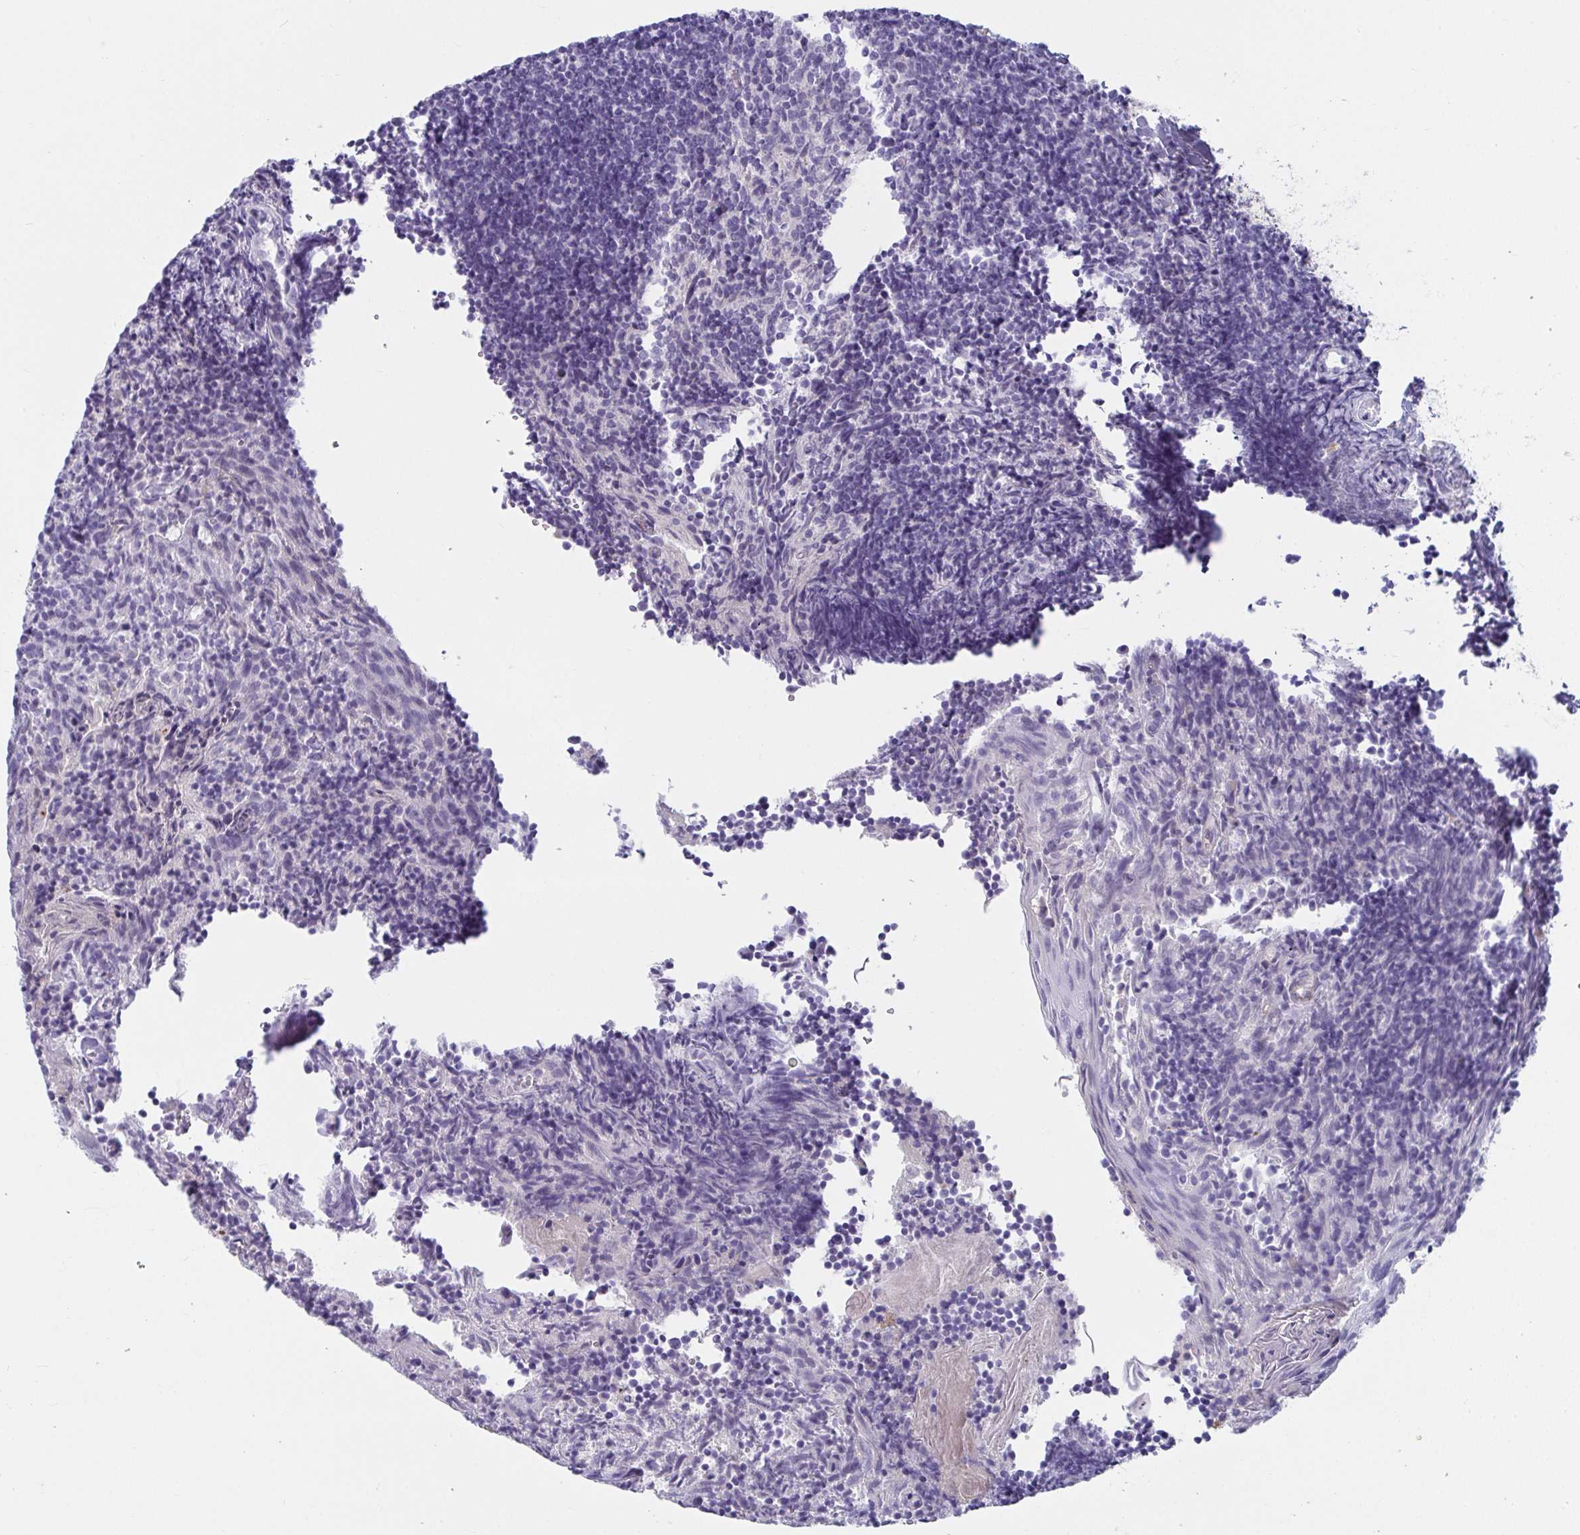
{"staining": {"intensity": "negative", "quantity": "none", "location": "none"}, "tissue": "tonsil", "cell_type": "Germinal center cells", "image_type": "normal", "snomed": [{"axis": "morphology", "description": "Normal tissue, NOS"}, {"axis": "topography", "description": "Tonsil"}], "caption": "Histopathology image shows no protein staining in germinal center cells of normal tonsil. (Immunohistochemistry, brightfield microscopy, high magnification).", "gene": "NPY", "patient": {"sex": "female", "age": 10}}